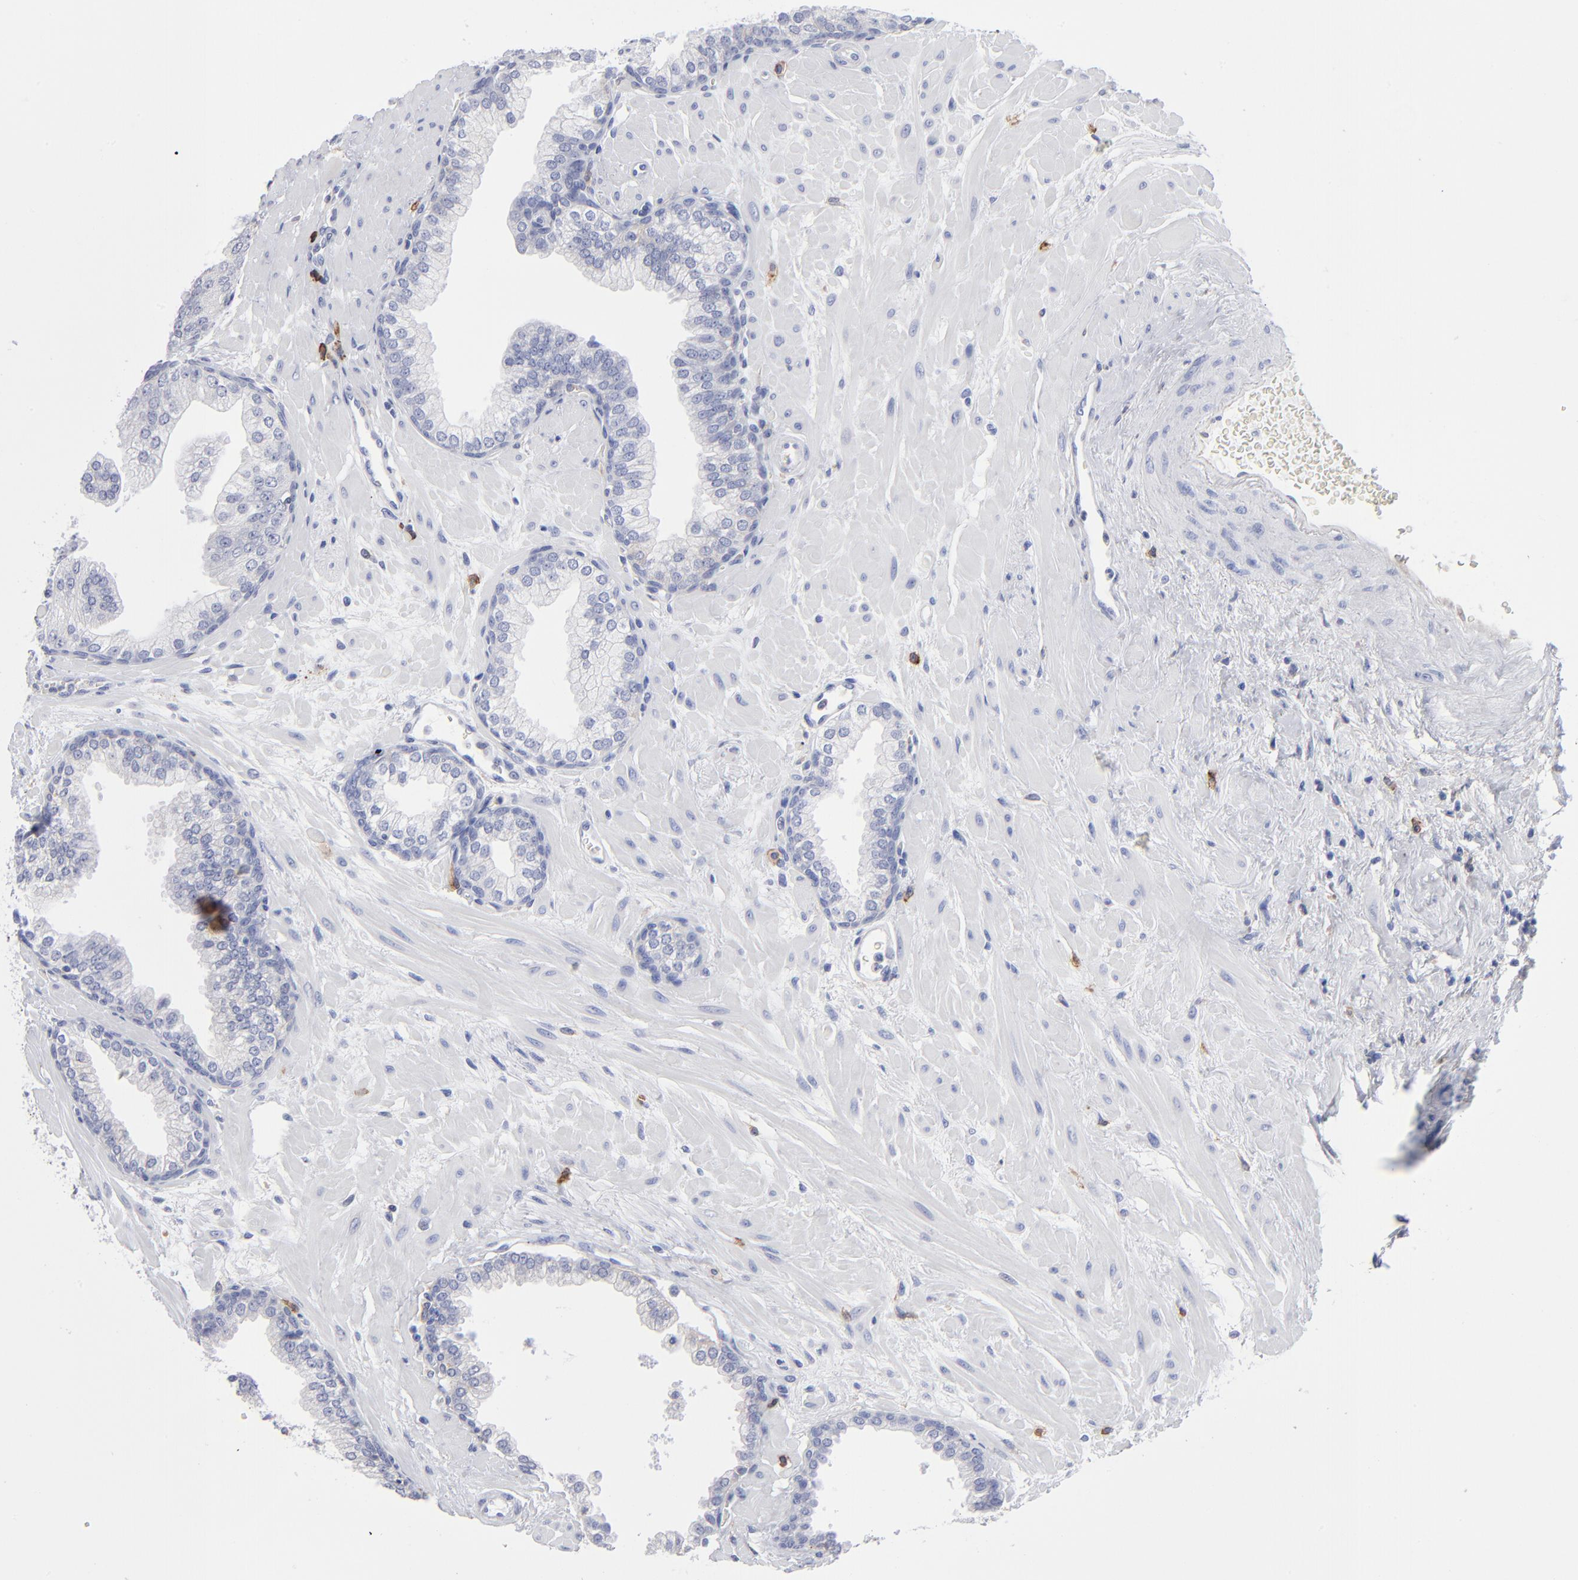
{"staining": {"intensity": "negative", "quantity": "none", "location": "none"}, "tissue": "prostate", "cell_type": "Glandular cells", "image_type": "normal", "snomed": [{"axis": "morphology", "description": "Normal tissue, NOS"}, {"axis": "topography", "description": "Prostate"}], "caption": "Immunohistochemistry of normal human prostate demonstrates no expression in glandular cells.", "gene": "LAT2", "patient": {"sex": "male", "age": 60}}